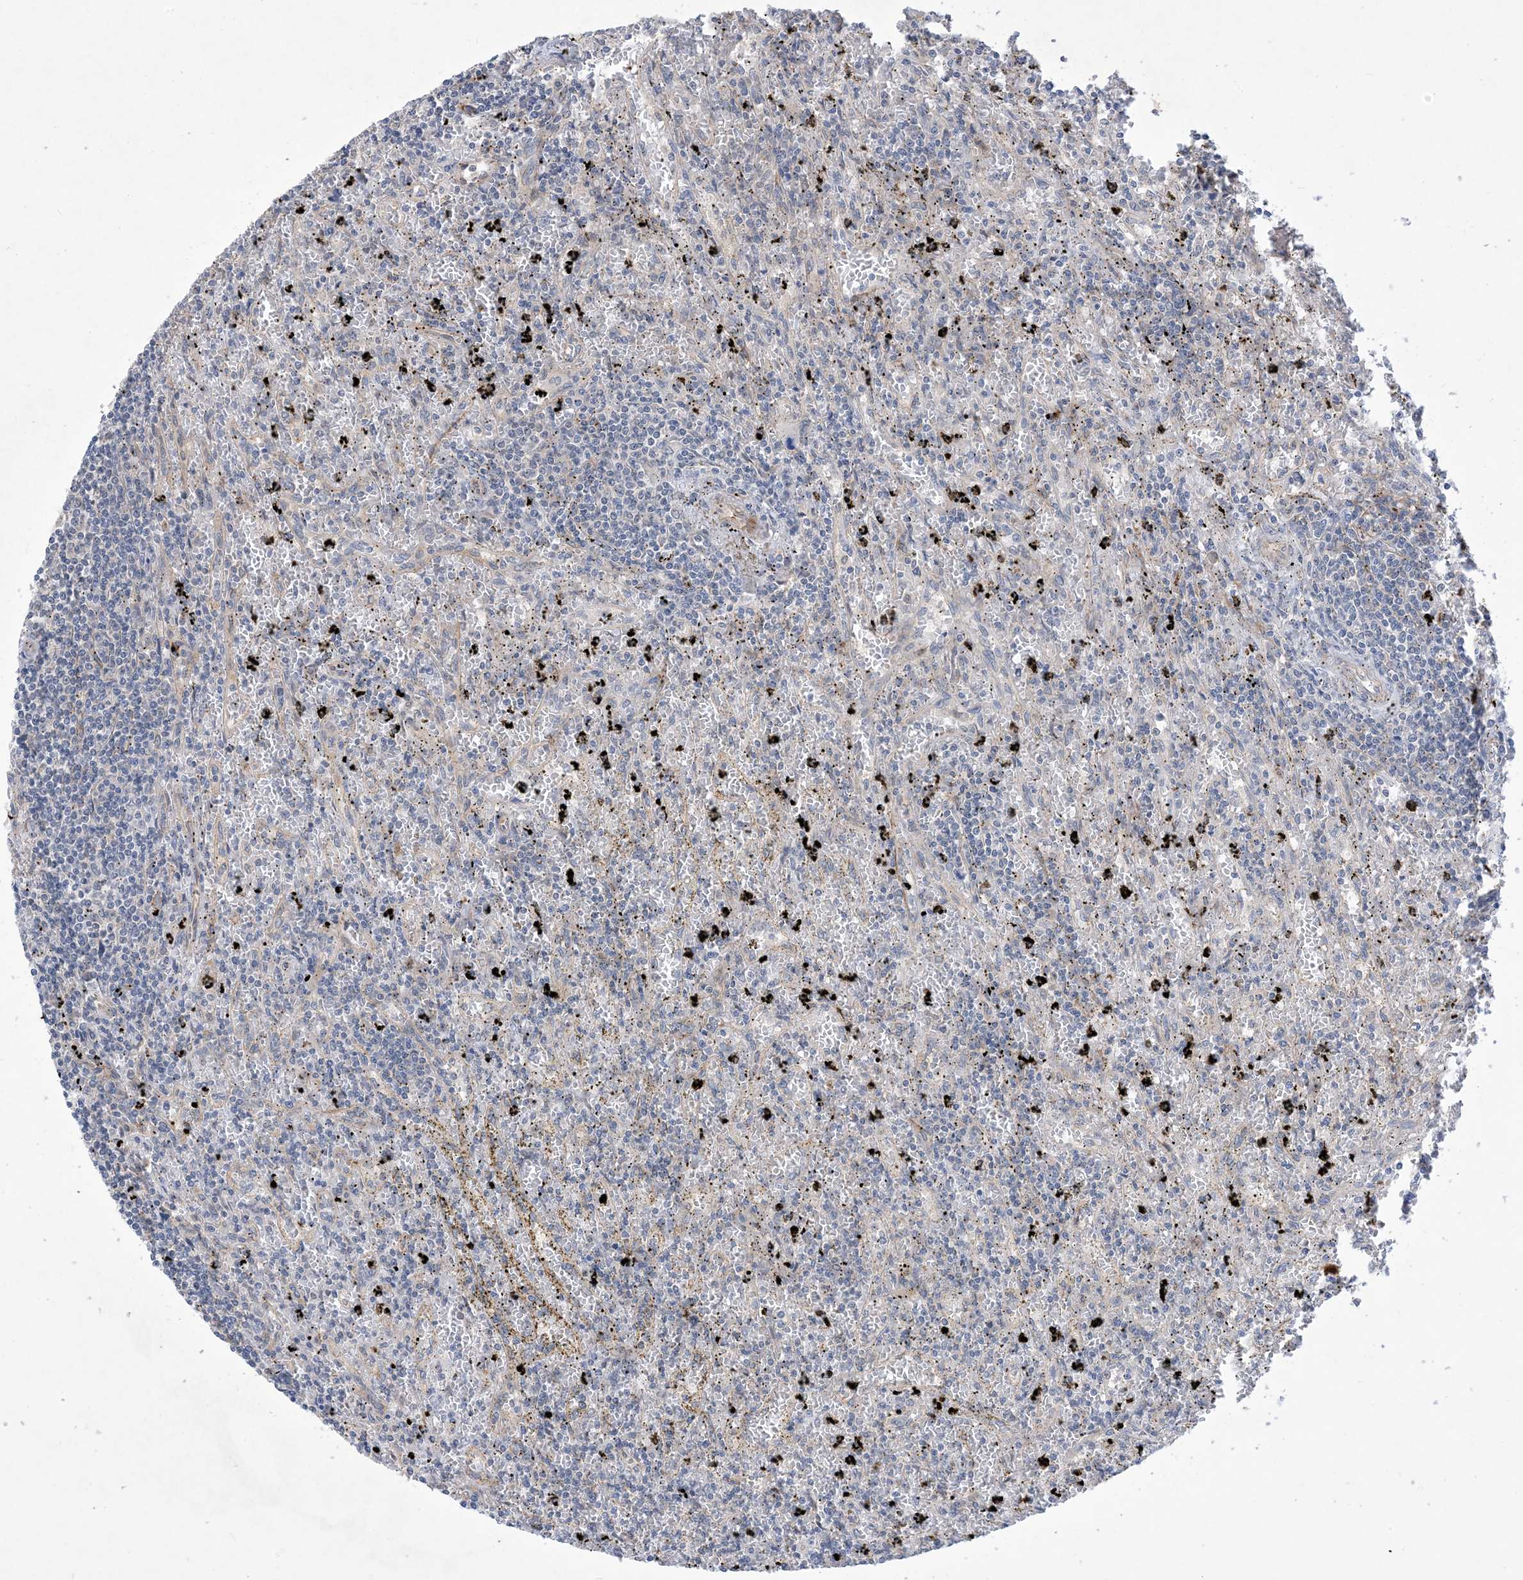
{"staining": {"intensity": "negative", "quantity": "none", "location": "none"}, "tissue": "lymphoma", "cell_type": "Tumor cells", "image_type": "cancer", "snomed": [{"axis": "morphology", "description": "Malignant lymphoma, non-Hodgkin's type, Low grade"}, {"axis": "topography", "description": "Spleen"}], "caption": "Tumor cells are negative for brown protein staining in low-grade malignant lymphoma, non-Hodgkin's type.", "gene": "EHBP1", "patient": {"sex": "male", "age": 76}}